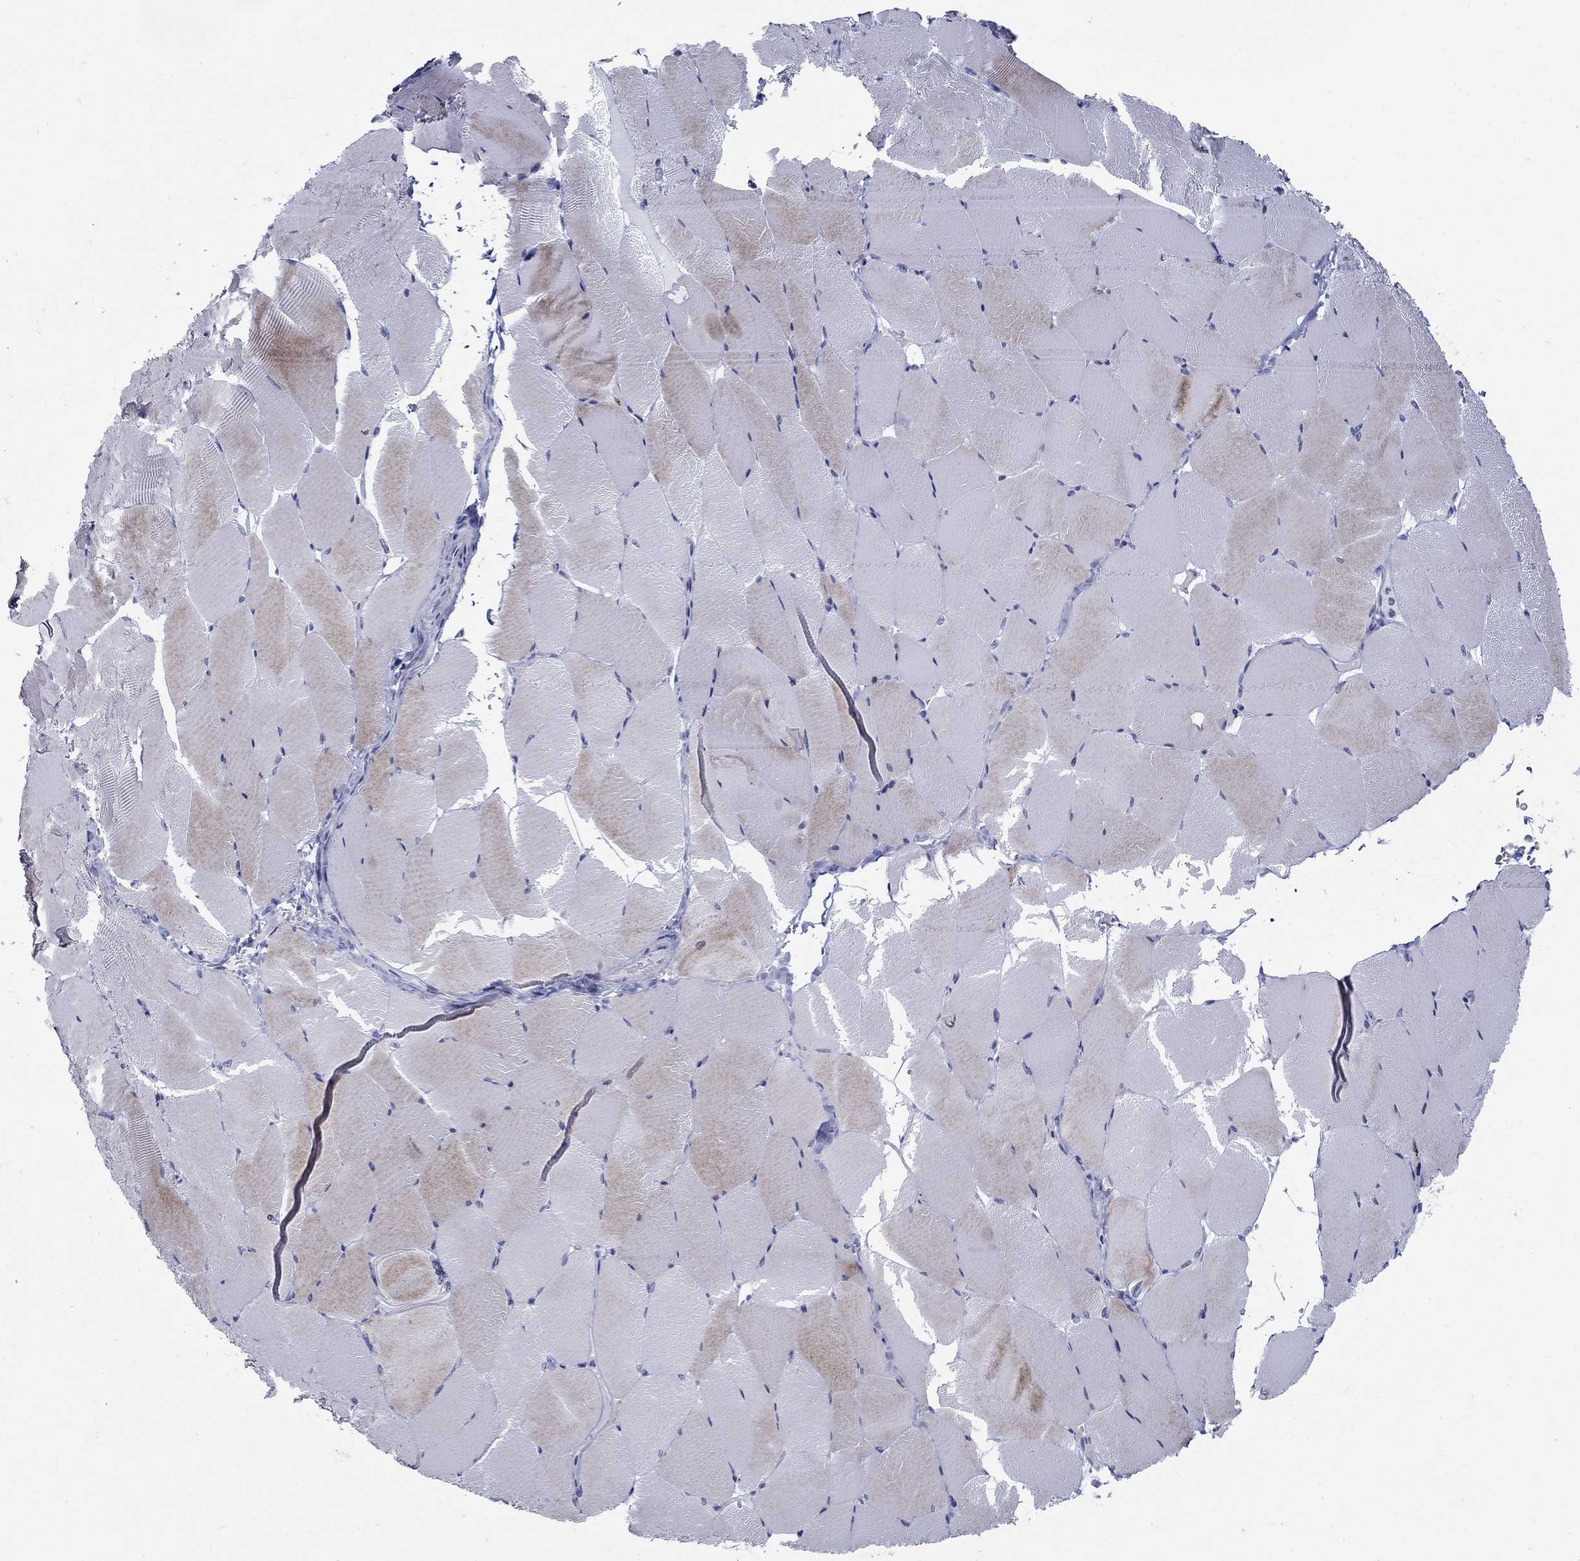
{"staining": {"intensity": "weak", "quantity": "<25%", "location": "cytoplasmic/membranous"}, "tissue": "skeletal muscle", "cell_type": "Myocytes", "image_type": "normal", "snomed": [{"axis": "morphology", "description": "Normal tissue, NOS"}, {"axis": "topography", "description": "Skeletal muscle"}], "caption": "Myocytes show no significant protein positivity in benign skeletal muscle. (IHC, brightfield microscopy, high magnification).", "gene": "C4orf19", "patient": {"sex": "female", "age": 37}}